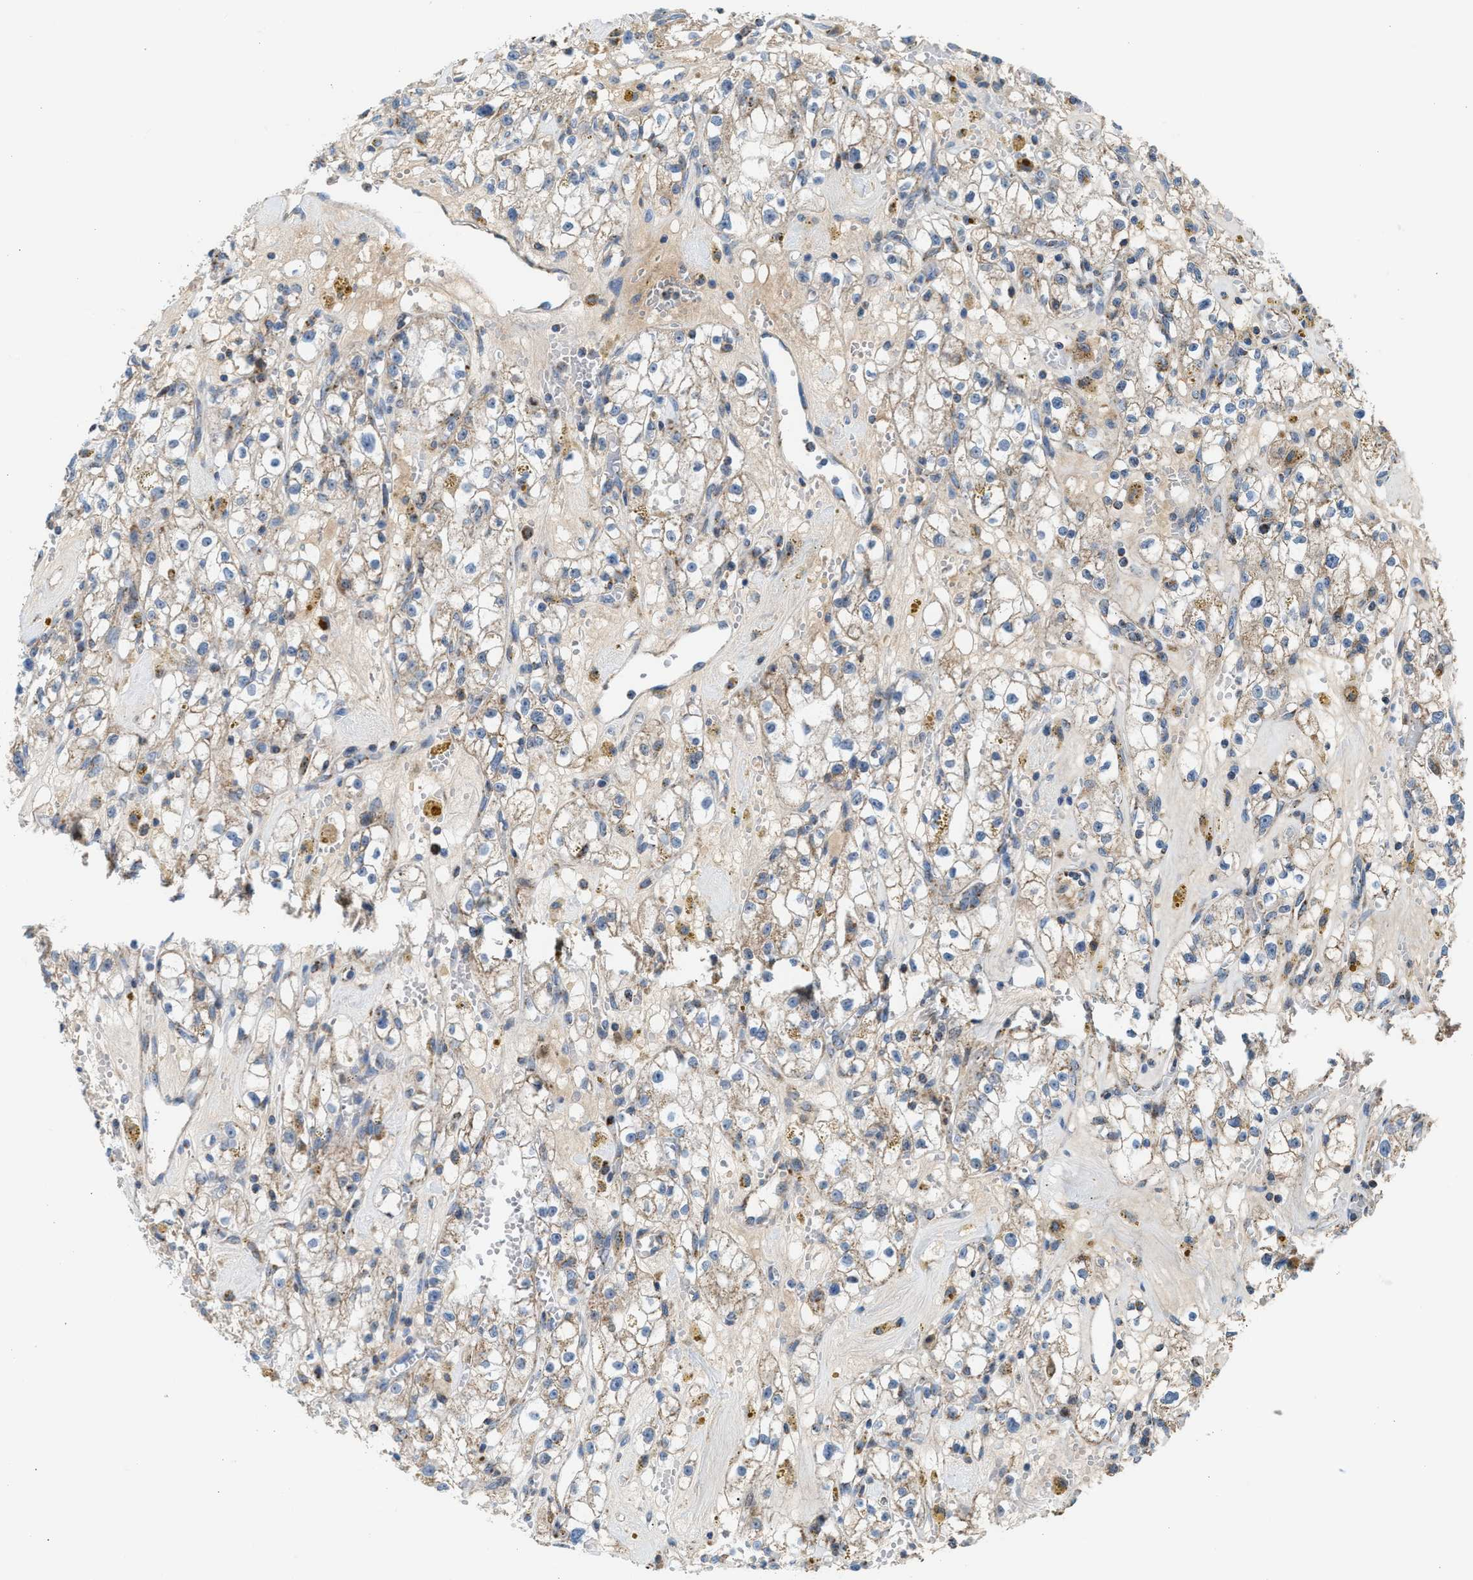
{"staining": {"intensity": "weak", "quantity": ">75%", "location": "cytoplasmic/membranous"}, "tissue": "renal cancer", "cell_type": "Tumor cells", "image_type": "cancer", "snomed": [{"axis": "morphology", "description": "Adenocarcinoma, NOS"}, {"axis": "topography", "description": "Kidney"}], "caption": "Brown immunohistochemical staining in human renal cancer shows weak cytoplasmic/membranous expression in about >75% of tumor cells. The staining was performed using DAB, with brown indicating positive protein expression. Nuclei are stained blue with hematoxylin.", "gene": "PMPCA", "patient": {"sex": "male", "age": 56}}